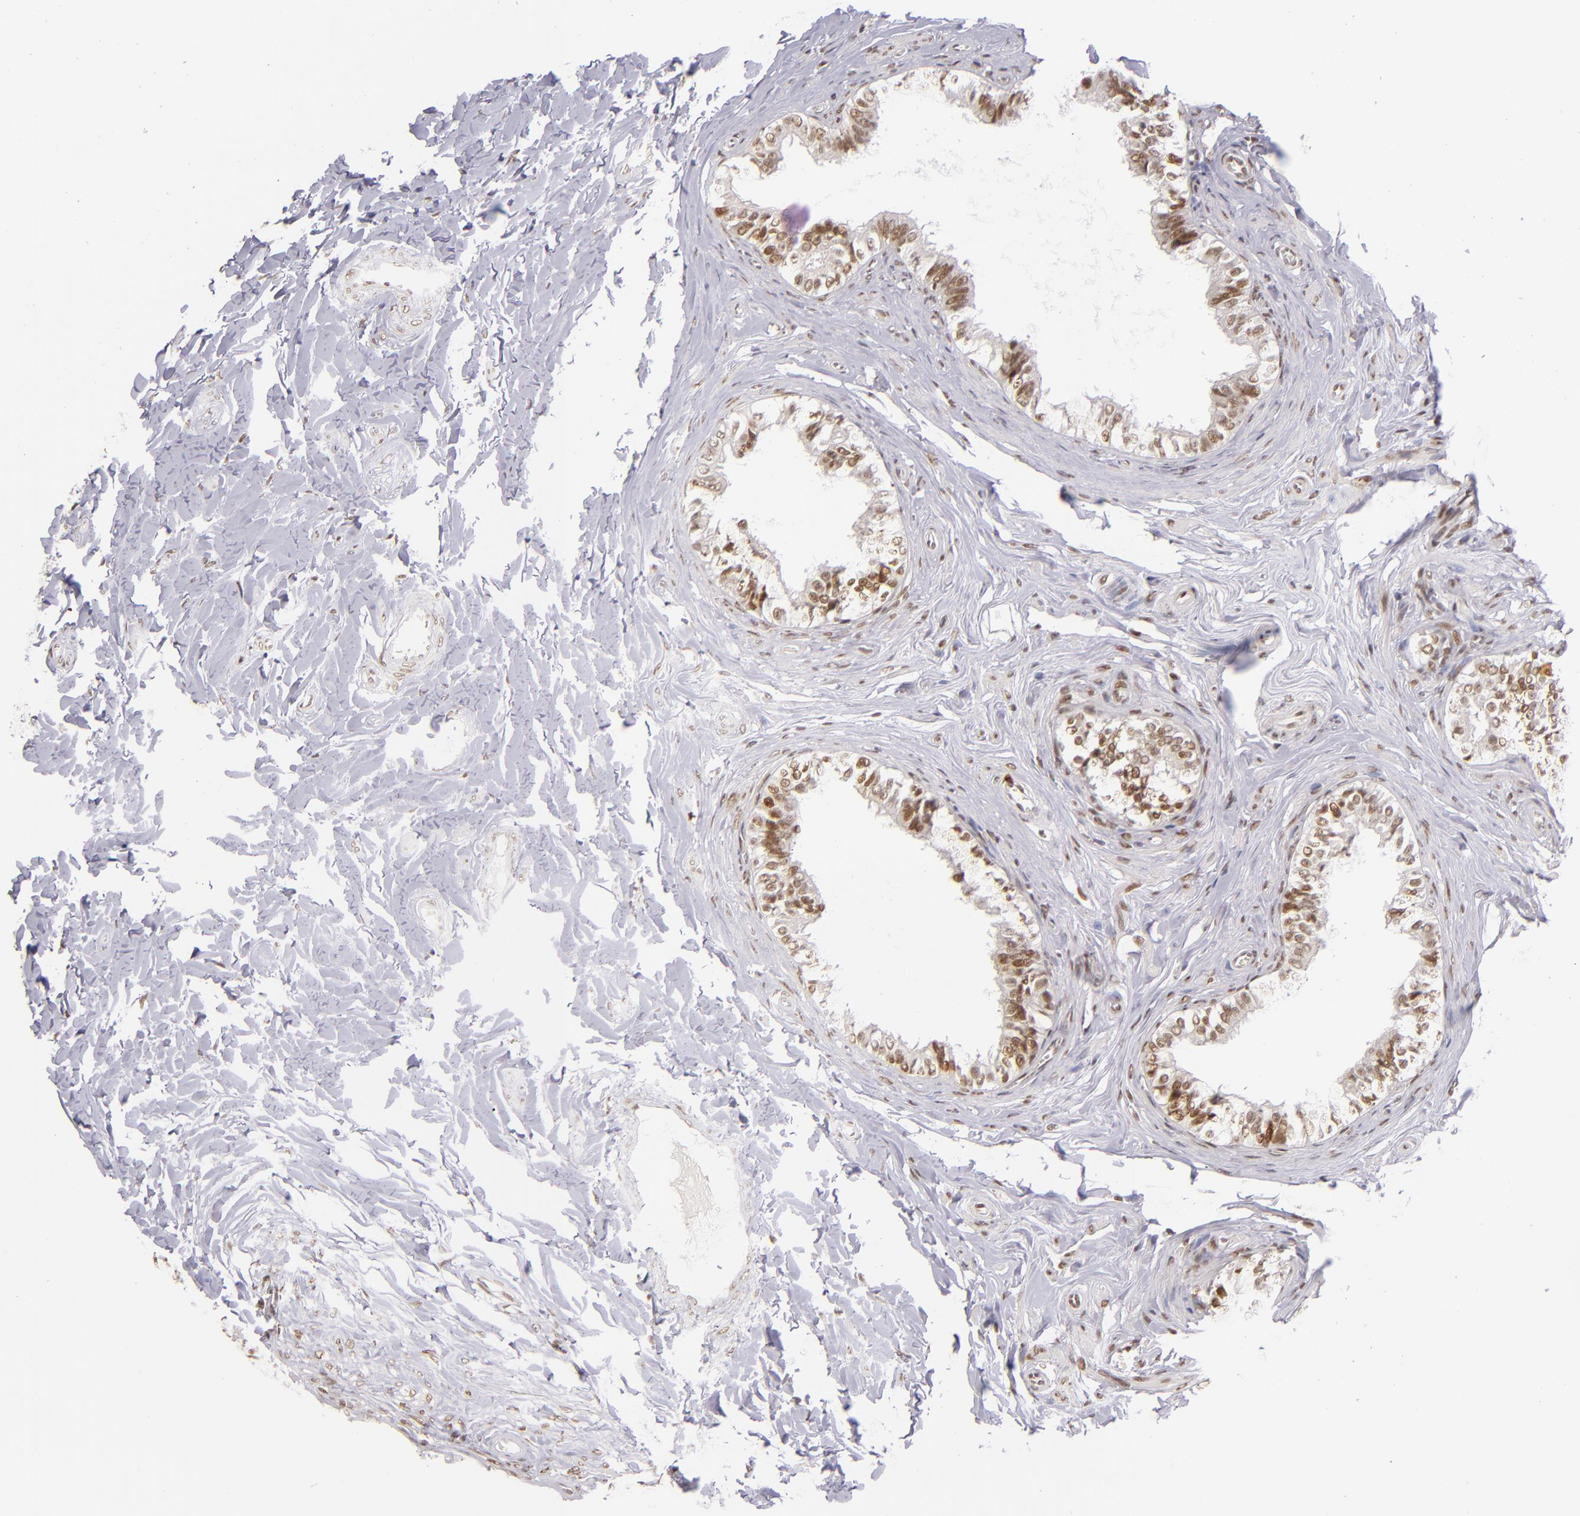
{"staining": {"intensity": "moderate", "quantity": ">75%", "location": "nuclear"}, "tissue": "epididymis", "cell_type": "Glandular cells", "image_type": "normal", "snomed": [{"axis": "morphology", "description": "Normal tissue, NOS"}, {"axis": "topography", "description": "Soft tissue"}, {"axis": "topography", "description": "Epididymis"}], "caption": "Immunohistochemistry (IHC) micrograph of normal epididymis: human epididymis stained using IHC exhibits medium levels of moderate protein expression localized specifically in the nuclear of glandular cells, appearing as a nuclear brown color.", "gene": "ZNF148", "patient": {"sex": "male", "age": 26}}